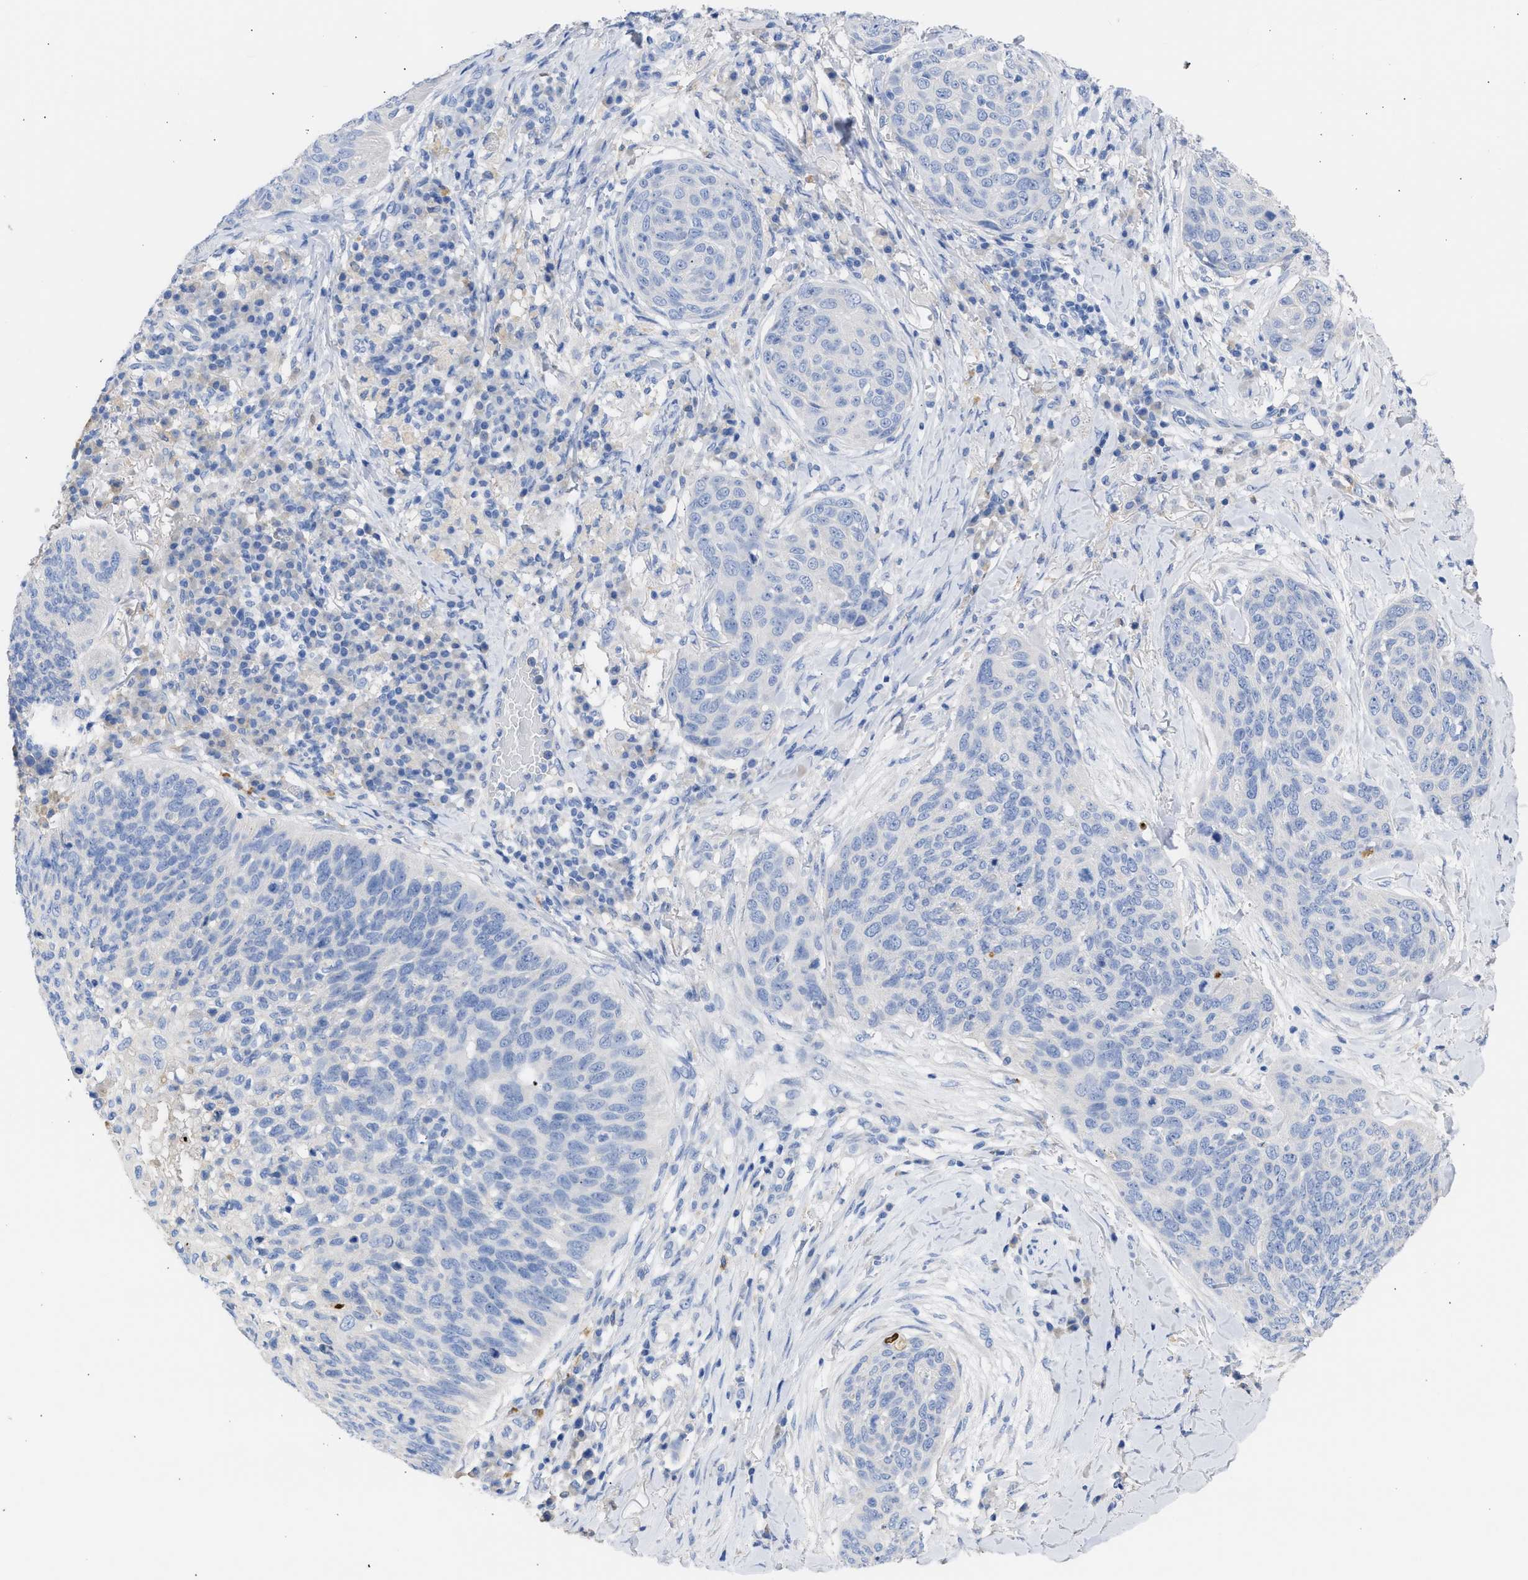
{"staining": {"intensity": "negative", "quantity": "none", "location": "none"}, "tissue": "skin cancer", "cell_type": "Tumor cells", "image_type": "cancer", "snomed": [{"axis": "morphology", "description": "Squamous cell carcinoma in situ, NOS"}, {"axis": "morphology", "description": "Squamous cell carcinoma, NOS"}, {"axis": "topography", "description": "Skin"}], "caption": "DAB (3,3'-diaminobenzidine) immunohistochemical staining of human skin cancer shows no significant positivity in tumor cells. (DAB IHC visualized using brightfield microscopy, high magnification).", "gene": "RSPH1", "patient": {"sex": "male", "age": 93}}